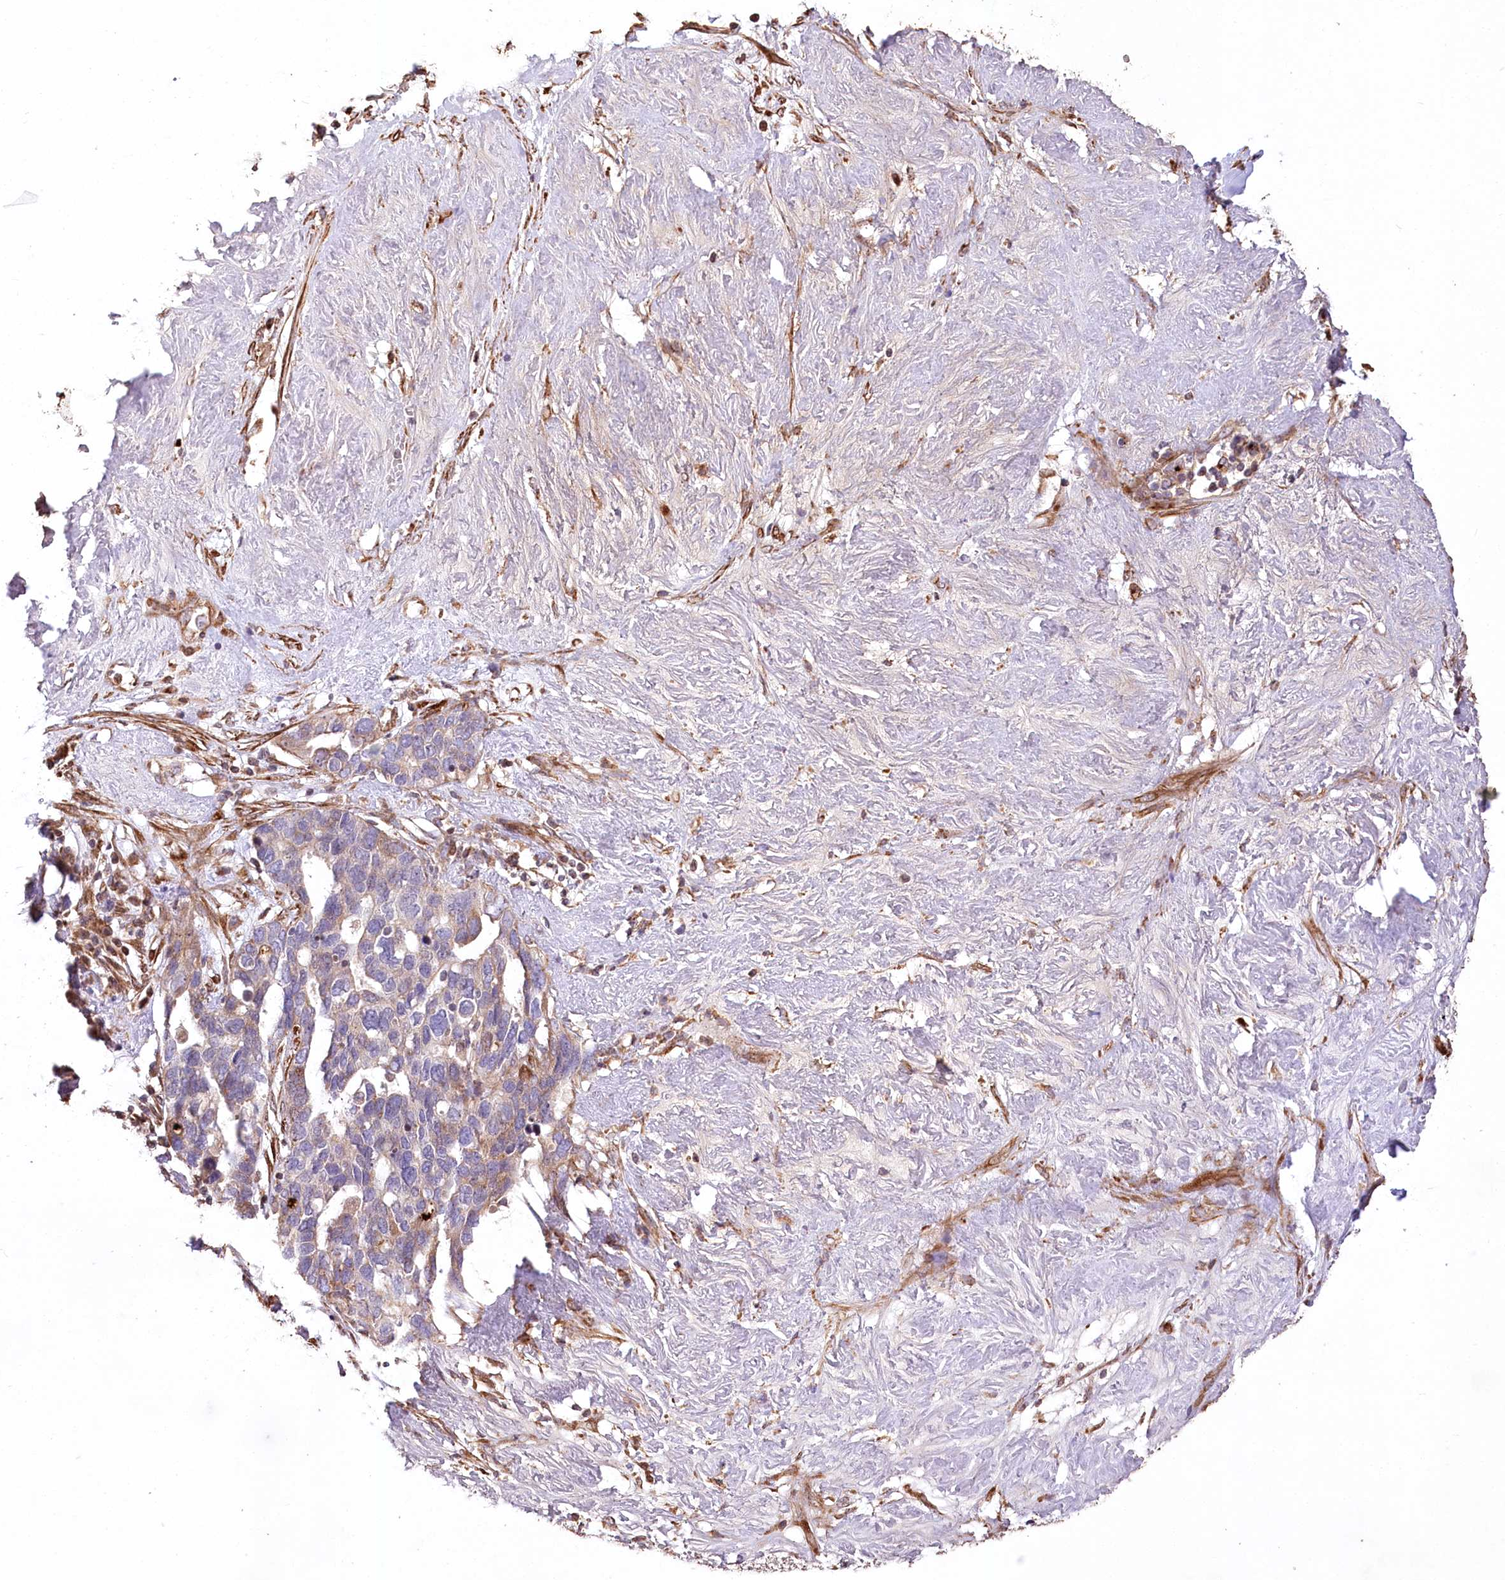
{"staining": {"intensity": "weak", "quantity": "25%-75%", "location": "cytoplasmic/membranous"}, "tissue": "ovarian cancer", "cell_type": "Tumor cells", "image_type": "cancer", "snomed": [{"axis": "morphology", "description": "Cystadenocarcinoma, serous, NOS"}, {"axis": "topography", "description": "Ovary"}], "caption": "Serous cystadenocarcinoma (ovarian) tissue demonstrates weak cytoplasmic/membranous expression in about 25%-75% of tumor cells, visualized by immunohistochemistry. (Stains: DAB in brown, nuclei in blue, Microscopy: brightfield microscopy at high magnification).", "gene": "RNF24", "patient": {"sex": "female", "age": 54}}